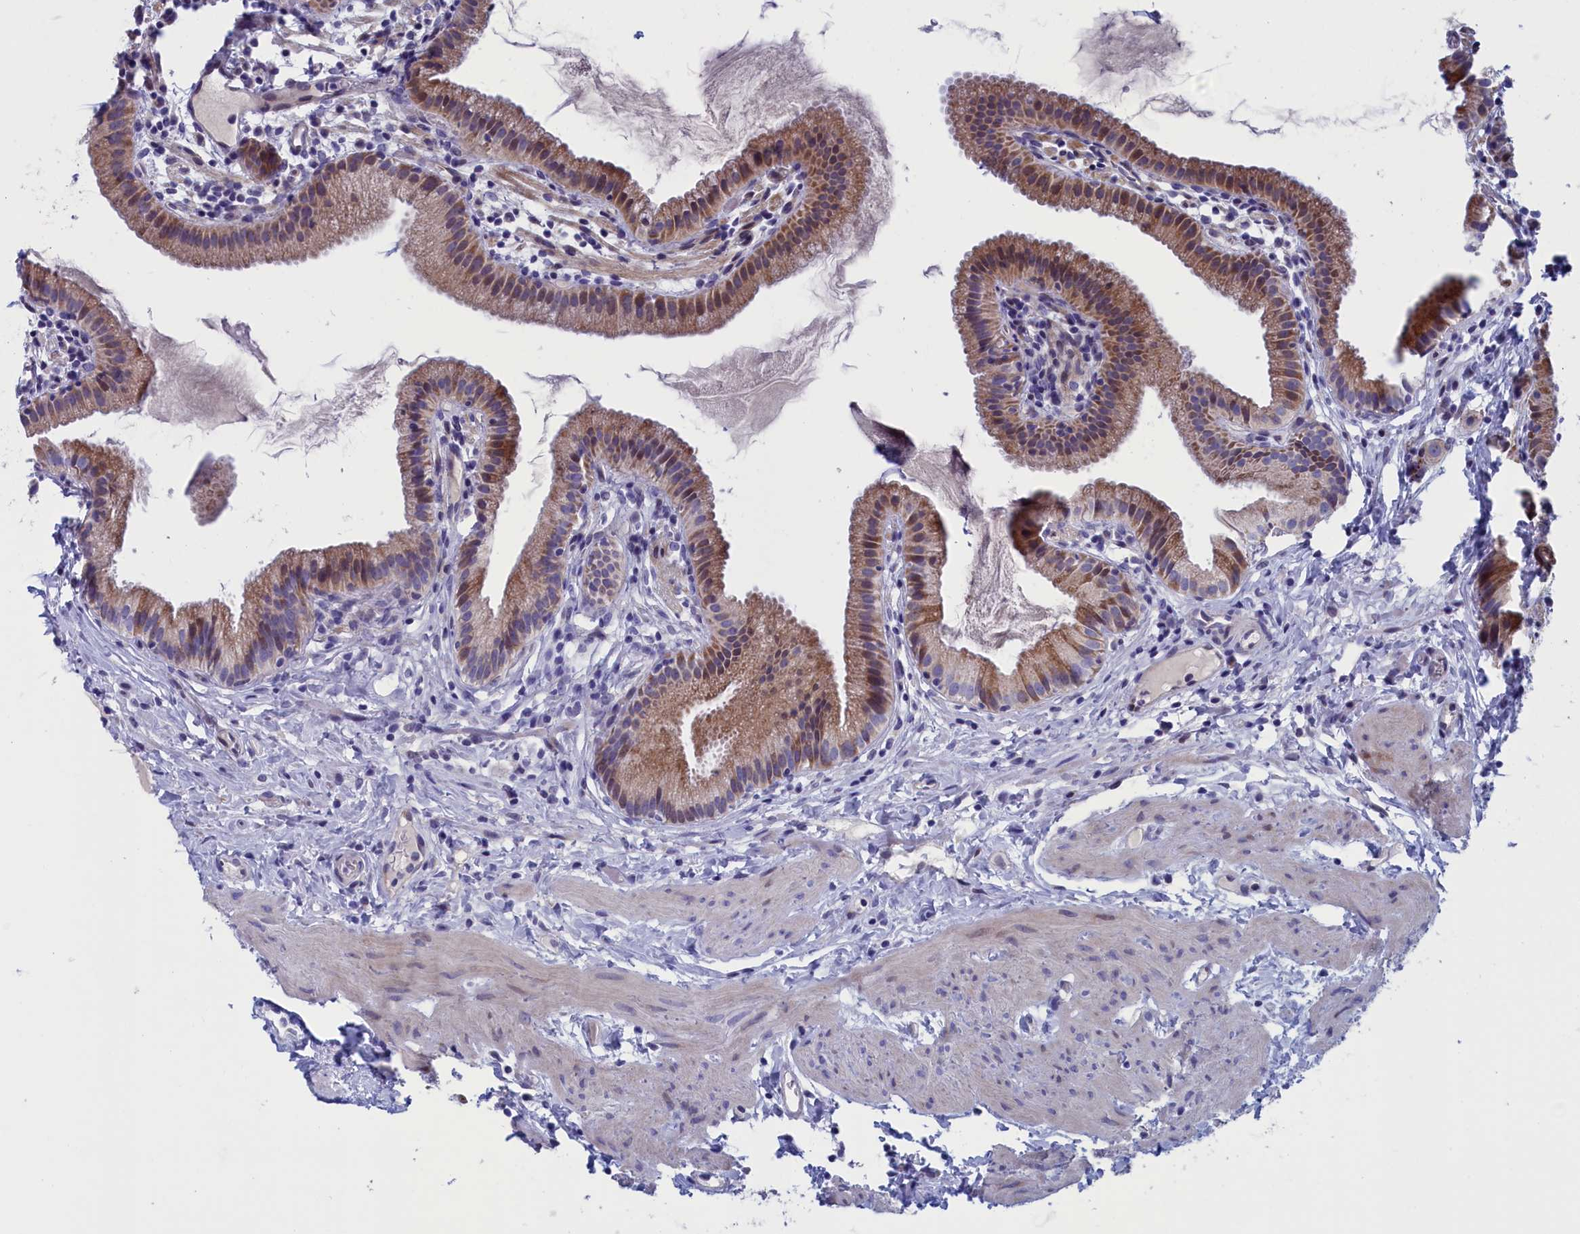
{"staining": {"intensity": "moderate", "quantity": "25%-75%", "location": "cytoplasmic/membranous"}, "tissue": "gallbladder", "cell_type": "Glandular cells", "image_type": "normal", "snomed": [{"axis": "morphology", "description": "Normal tissue, NOS"}, {"axis": "topography", "description": "Gallbladder"}], "caption": "Protein analysis of unremarkable gallbladder shows moderate cytoplasmic/membranous staining in about 25%-75% of glandular cells. (Brightfield microscopy of DAB IHC at high magnification).", "gene": "NIBAN3", "patient": {"sex": "female", "age": 46}}